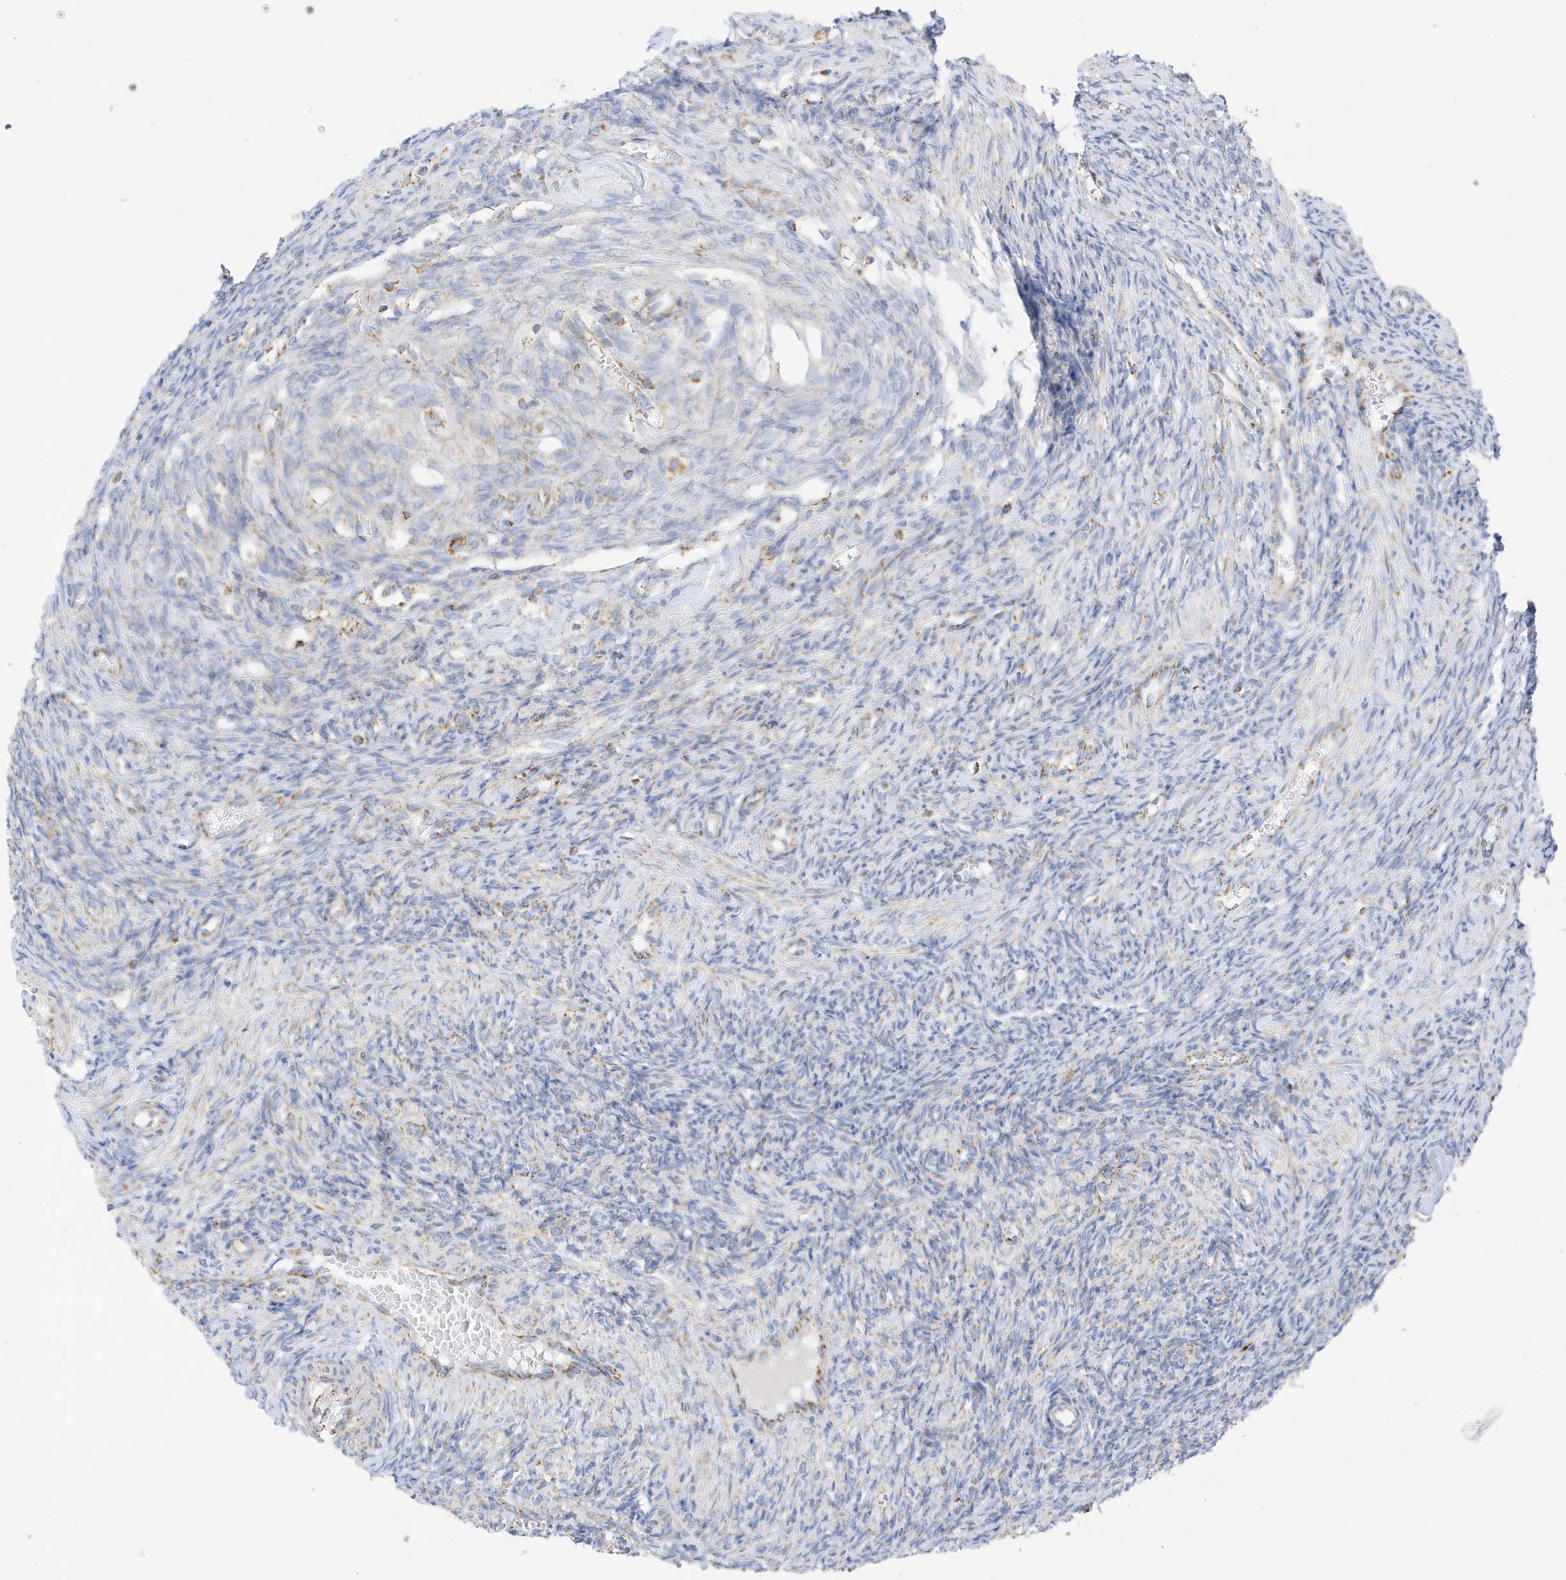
{"staining": {"intensity": "moderate", "quantity": "25%-75%", "location": "cytoplasmic/membranous"}, "tissue": "ovary", "cell_type": "Ovarian stroma cells", "image_type": "normal", "snomed": [{"axis": "morphology", "description": "Normal tissue, NOS"}, {"axis": "topography", "description": "Ovary"}], "caption": "Normal ovary exhibits moderate cytoplasmic/membranous staining in about 25%-75% of ovarian stroma cells, visualized by immunohistochemistry.", "gene": "CAPN13", "patient": {"sex": "female", "age": 27}}